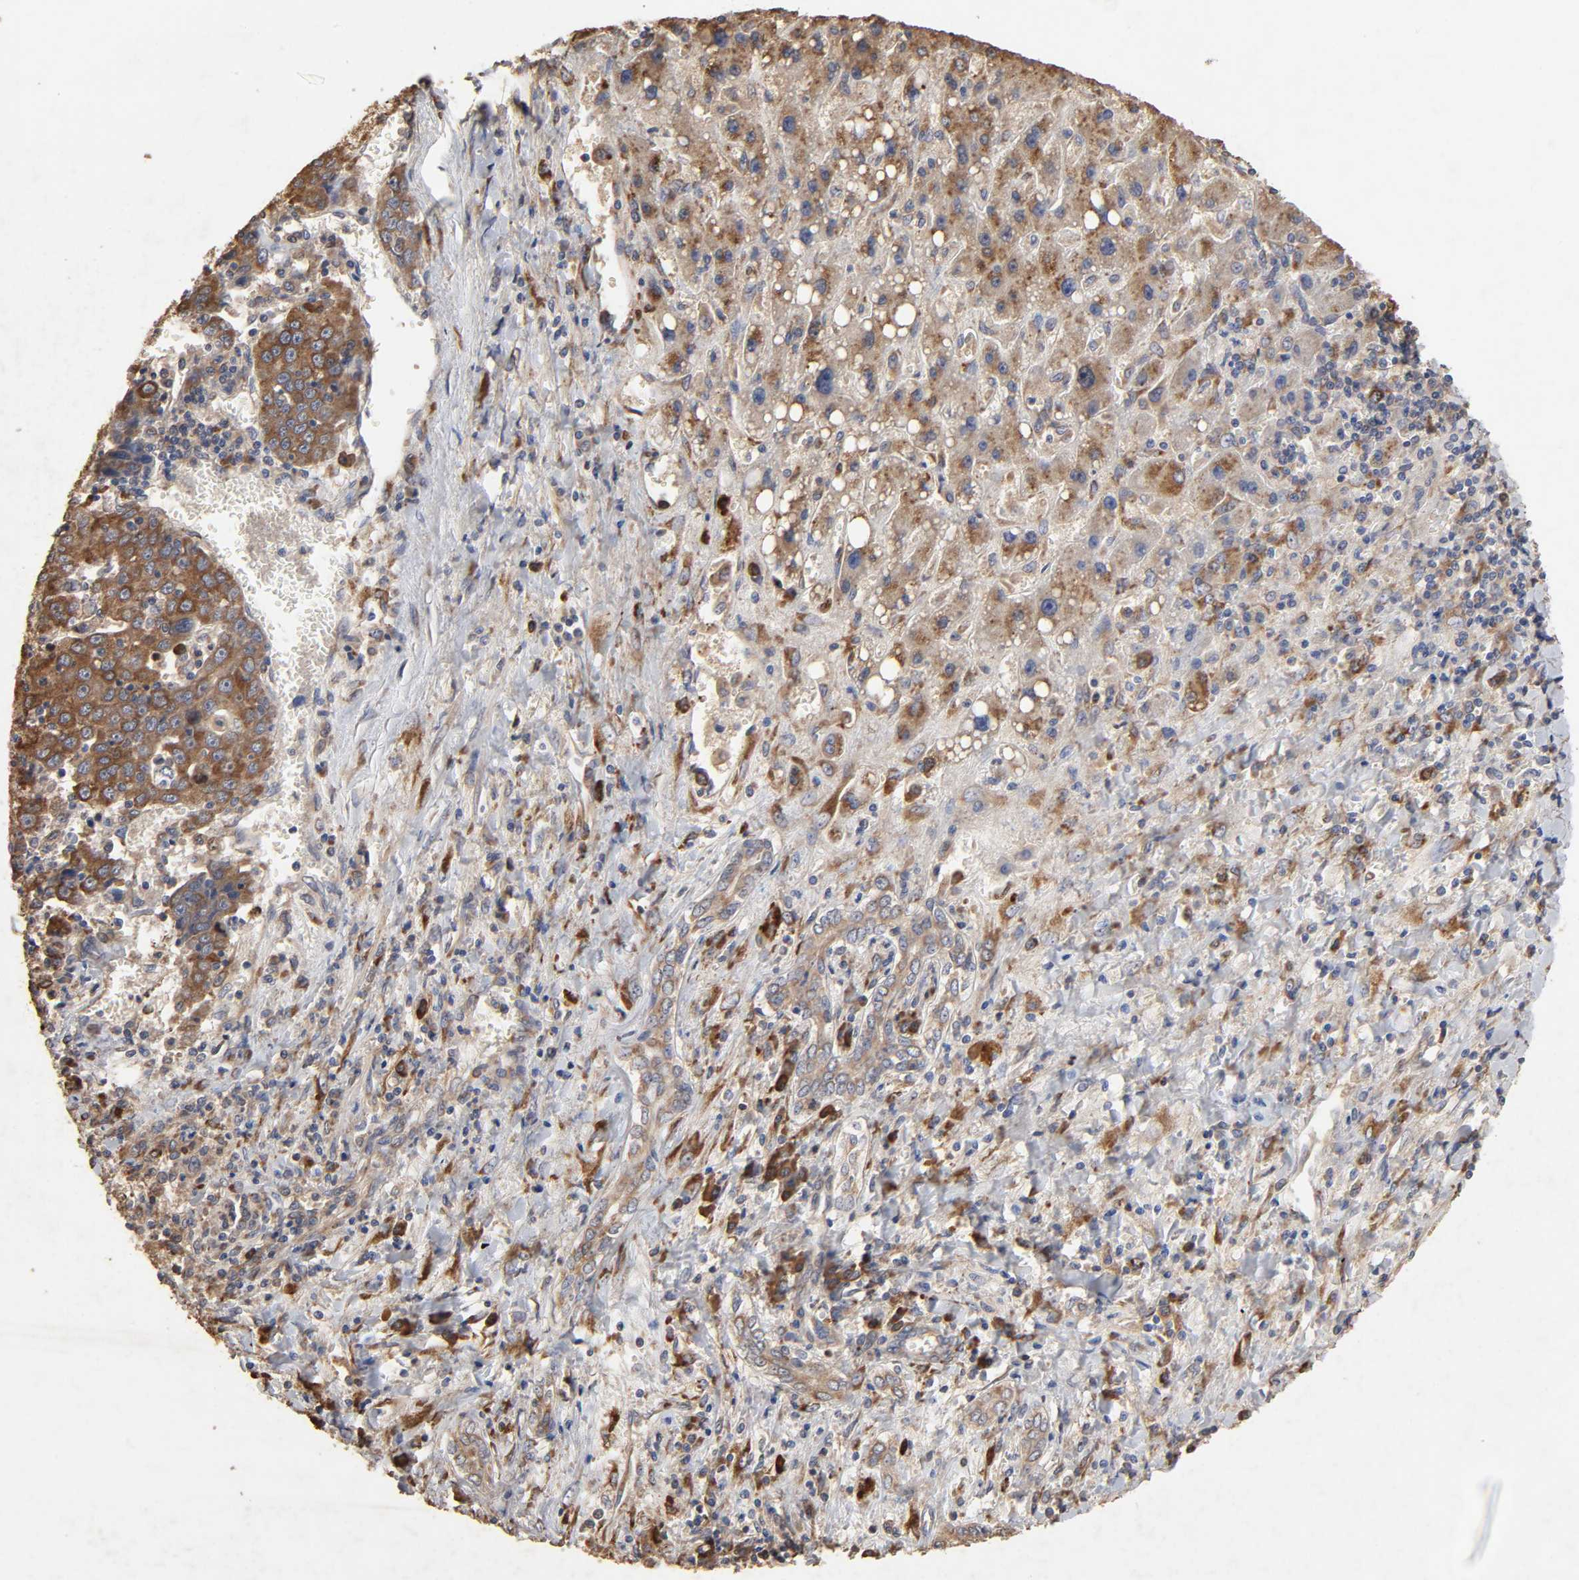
{"staining": {"intensity": "moderate", "quantity": ">75%", "location": "cytoplasmic/membranous"}, "tissue": "liver cancer", "cell_type": "Tumor cells", "image_type": "cancer", "snomed": [{"axis": "morphology", "description": "Carcinoma, Hepatocellular, NOS"}, {"axis": "topography", "description": "Liver"}], "caption": "IHC image of human liver cancer (hepatocellular carcinoma) stained for a protein (brown), which exhibits medium levels of moderate cytoplasmic/membranous staining in about >75% of tumor cells.", "gene": "EIF4G2", "patient": {"sex": "female", "age": 53}}